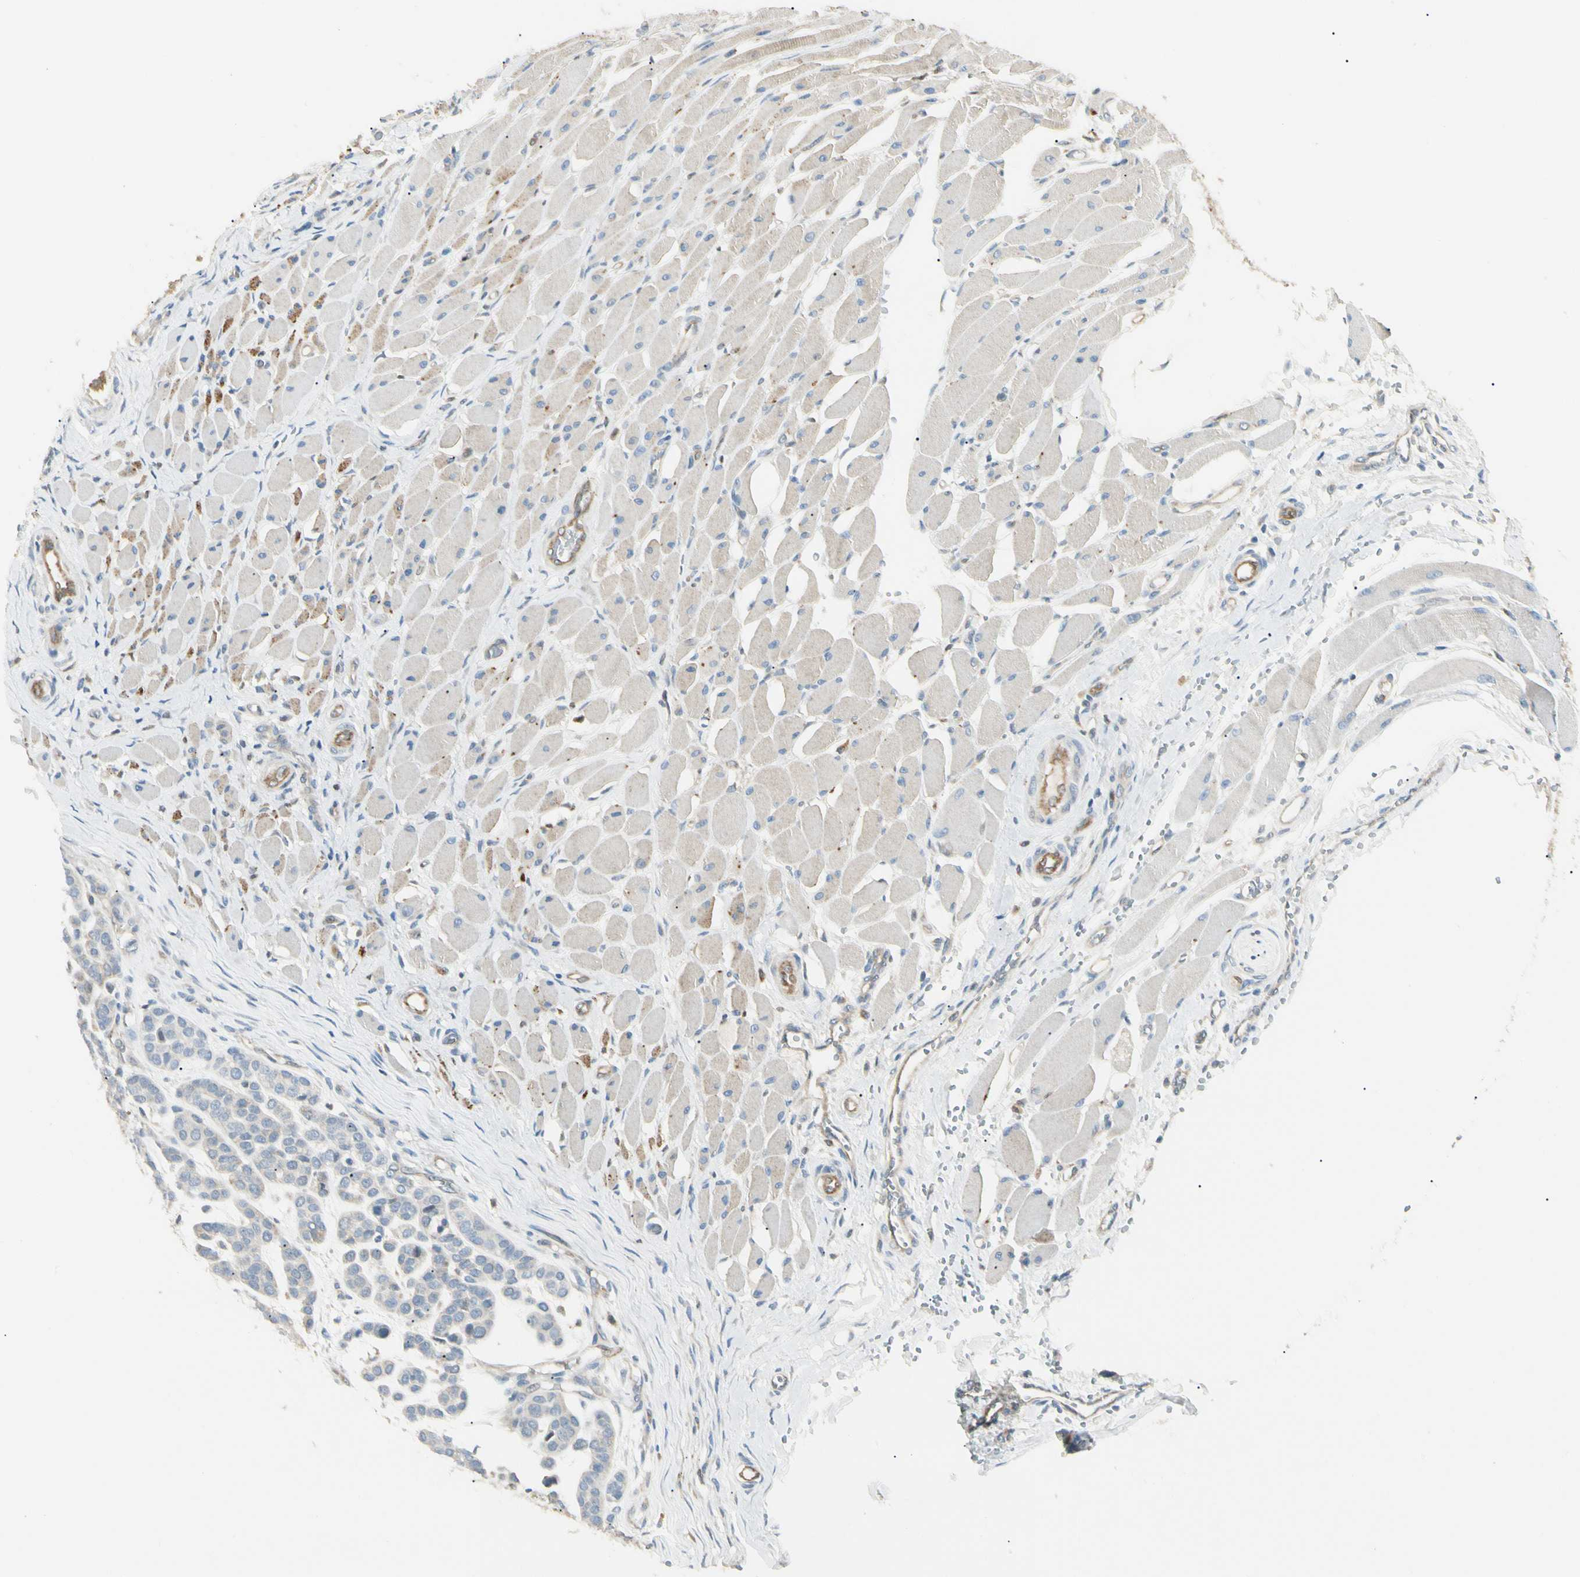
{"staining": {"intensity": "negative", "quantity": "none", "location": "none"}, "tissue": "head and neck cancer", "cell_type": "Tumor cells", "image_type": "cancer", "snomed": [{"axis": "morphology", "description": "Adenocarcinoma, NOS"}, {"axis": "morphology", "description": "Adenoma, NOS"}, {"axis": "topography", "description": "Head-Neck"}], "caption": "Image shows no significant protein staining in tumor cells of head and neck adenoma.", "gene": "LPCAT2", "patient": {"sex": "female", "age": 55}}